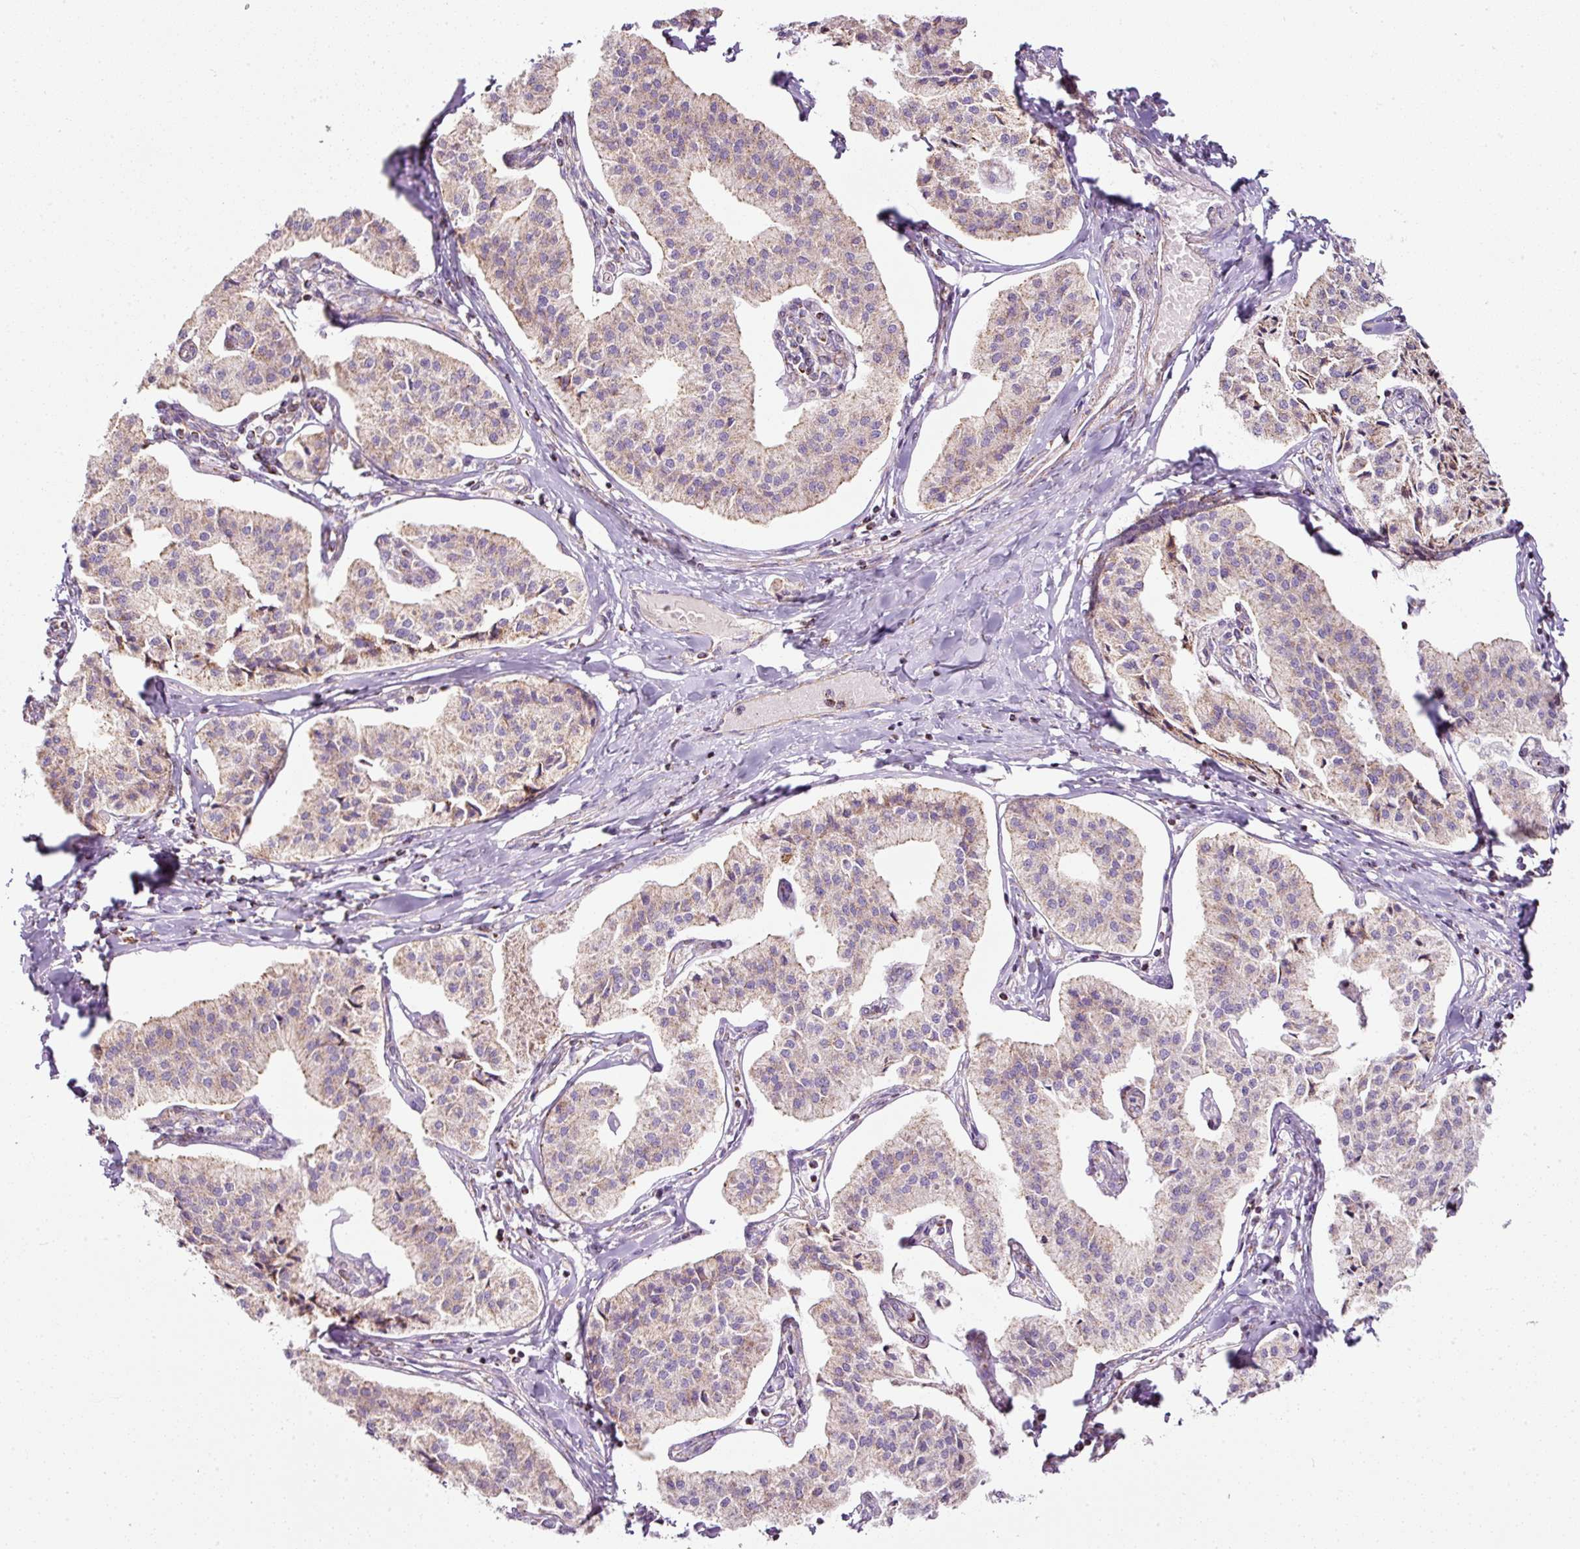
{"staining": {"intensity": "weak", "quantity": "25%-75%", "location": "cytoplasmic/membranous"}, "tissue": "pancreatic cancer", "cell_type": "Tumor cells", "image_type": "cancer", "snomed": [{"axis": "morphology", "description": "Adenocarcinoma, NOS"}, {"axis": "topography", "description": "Pancreas"}], "caption": "Human pancreatic cancer stained for a protein (brown) exhibits weak cytoplasmic/membranous positive expression in about 25%-75% of tumor cells.", "gene": "SDHA", "patient": {"sex": "female", "age": 50}}